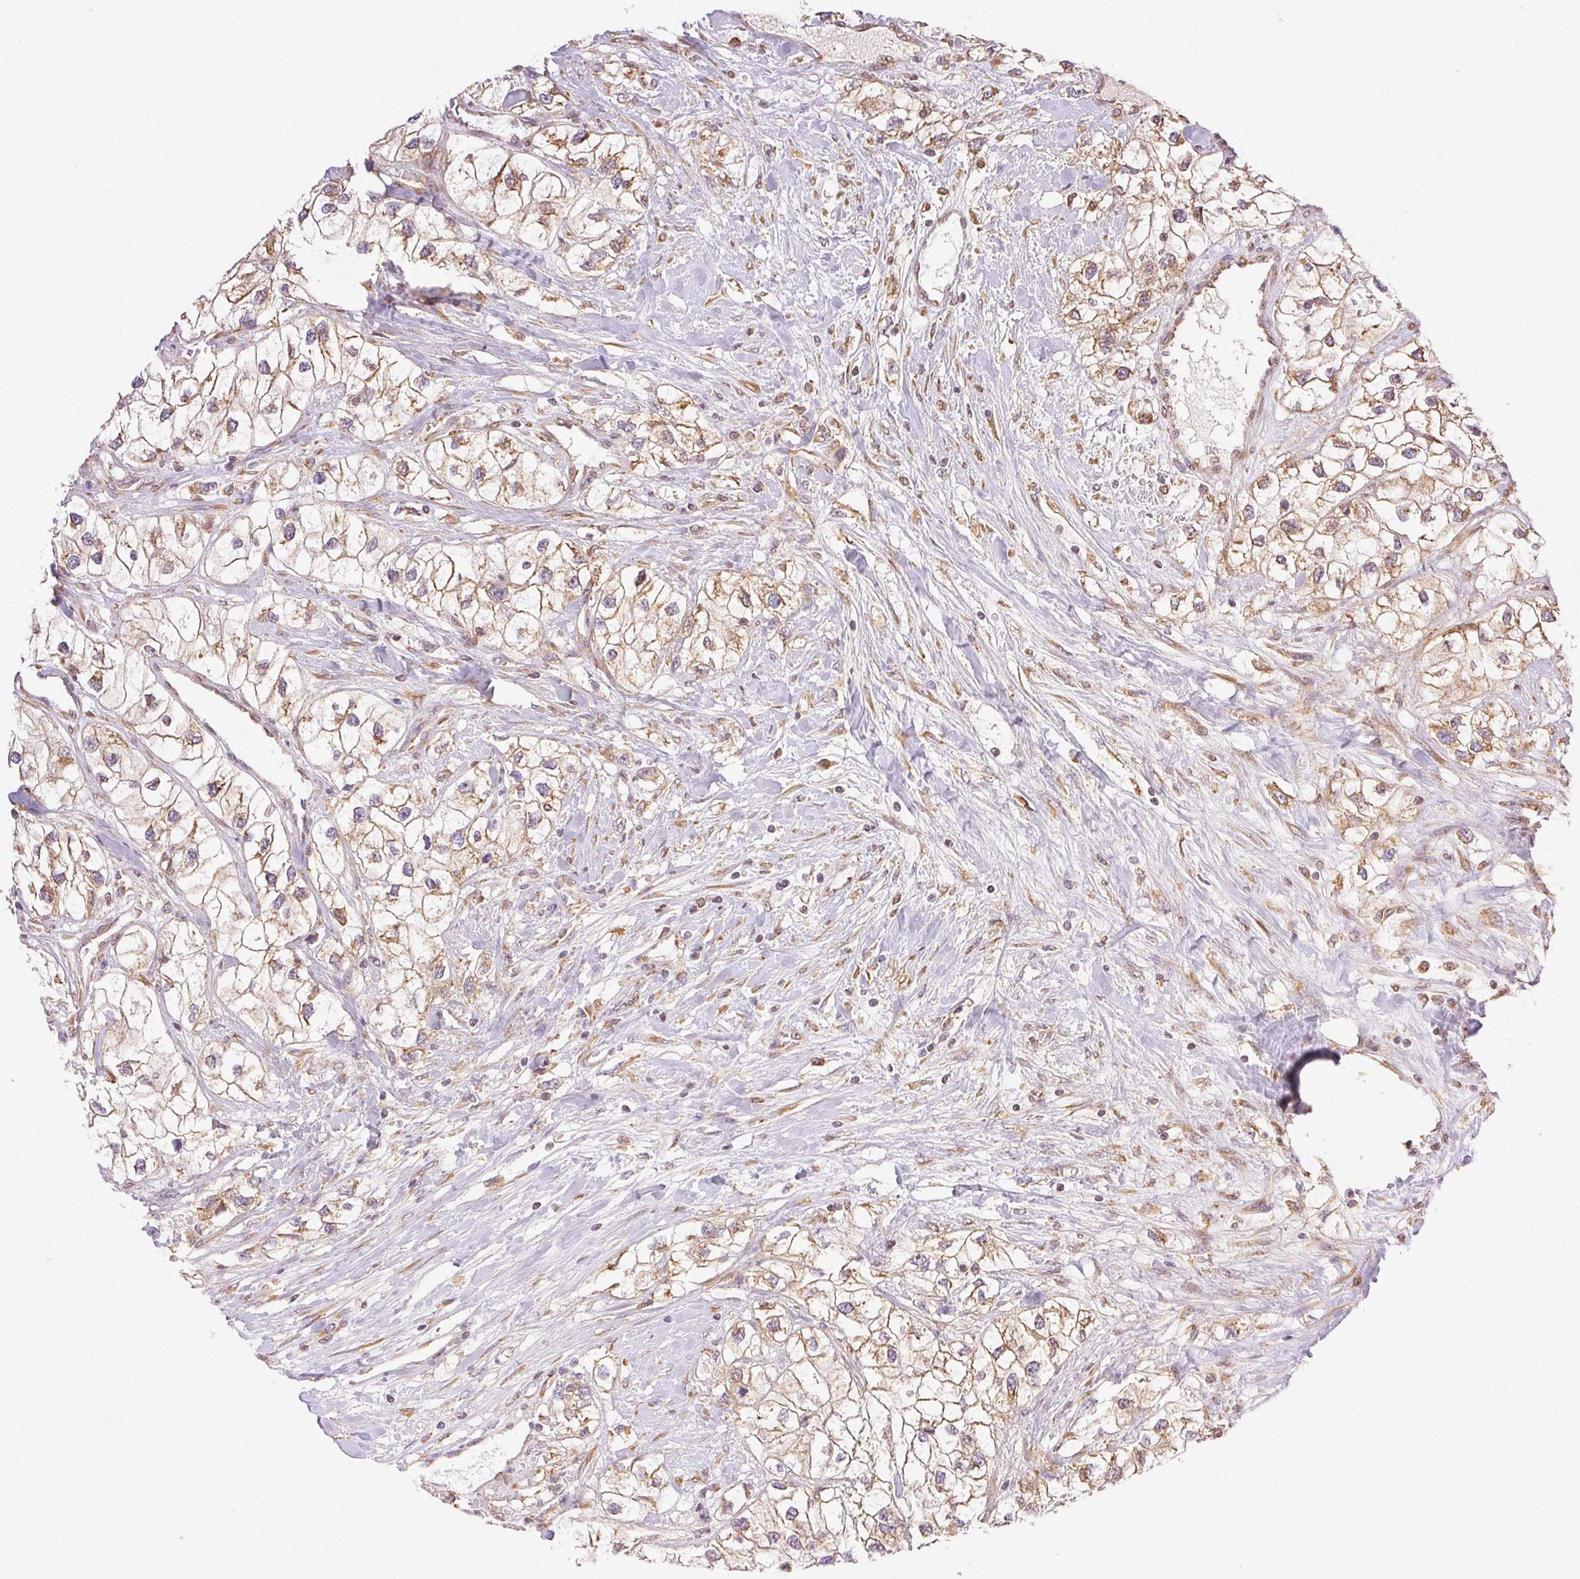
{"staining": {"intensity": "moderate", "quantity": ">75%", "location": "cytoplasmic/membranous"}, "tissue": "renal cancer", "cell_type": "Tumor cells", "image_type": "cancer", "snomed": [{"axis": "morphology", "description": "Adenocarcinoma, NOS"}, {"axis": "topography", "description": "Kidney"}], "caption": "Brown immunohistochemical staining in human adenocarcinoma (renal) demonstrates moderate cytoplasmic/membranous expression in about >75% of tumor cells. (DAB (3,3'-diaminobenzidine) IHC with brightfield microscopy, high magnification).", "gene": "ENTREP1", "patient": {"sex": "male", "age": 59}}